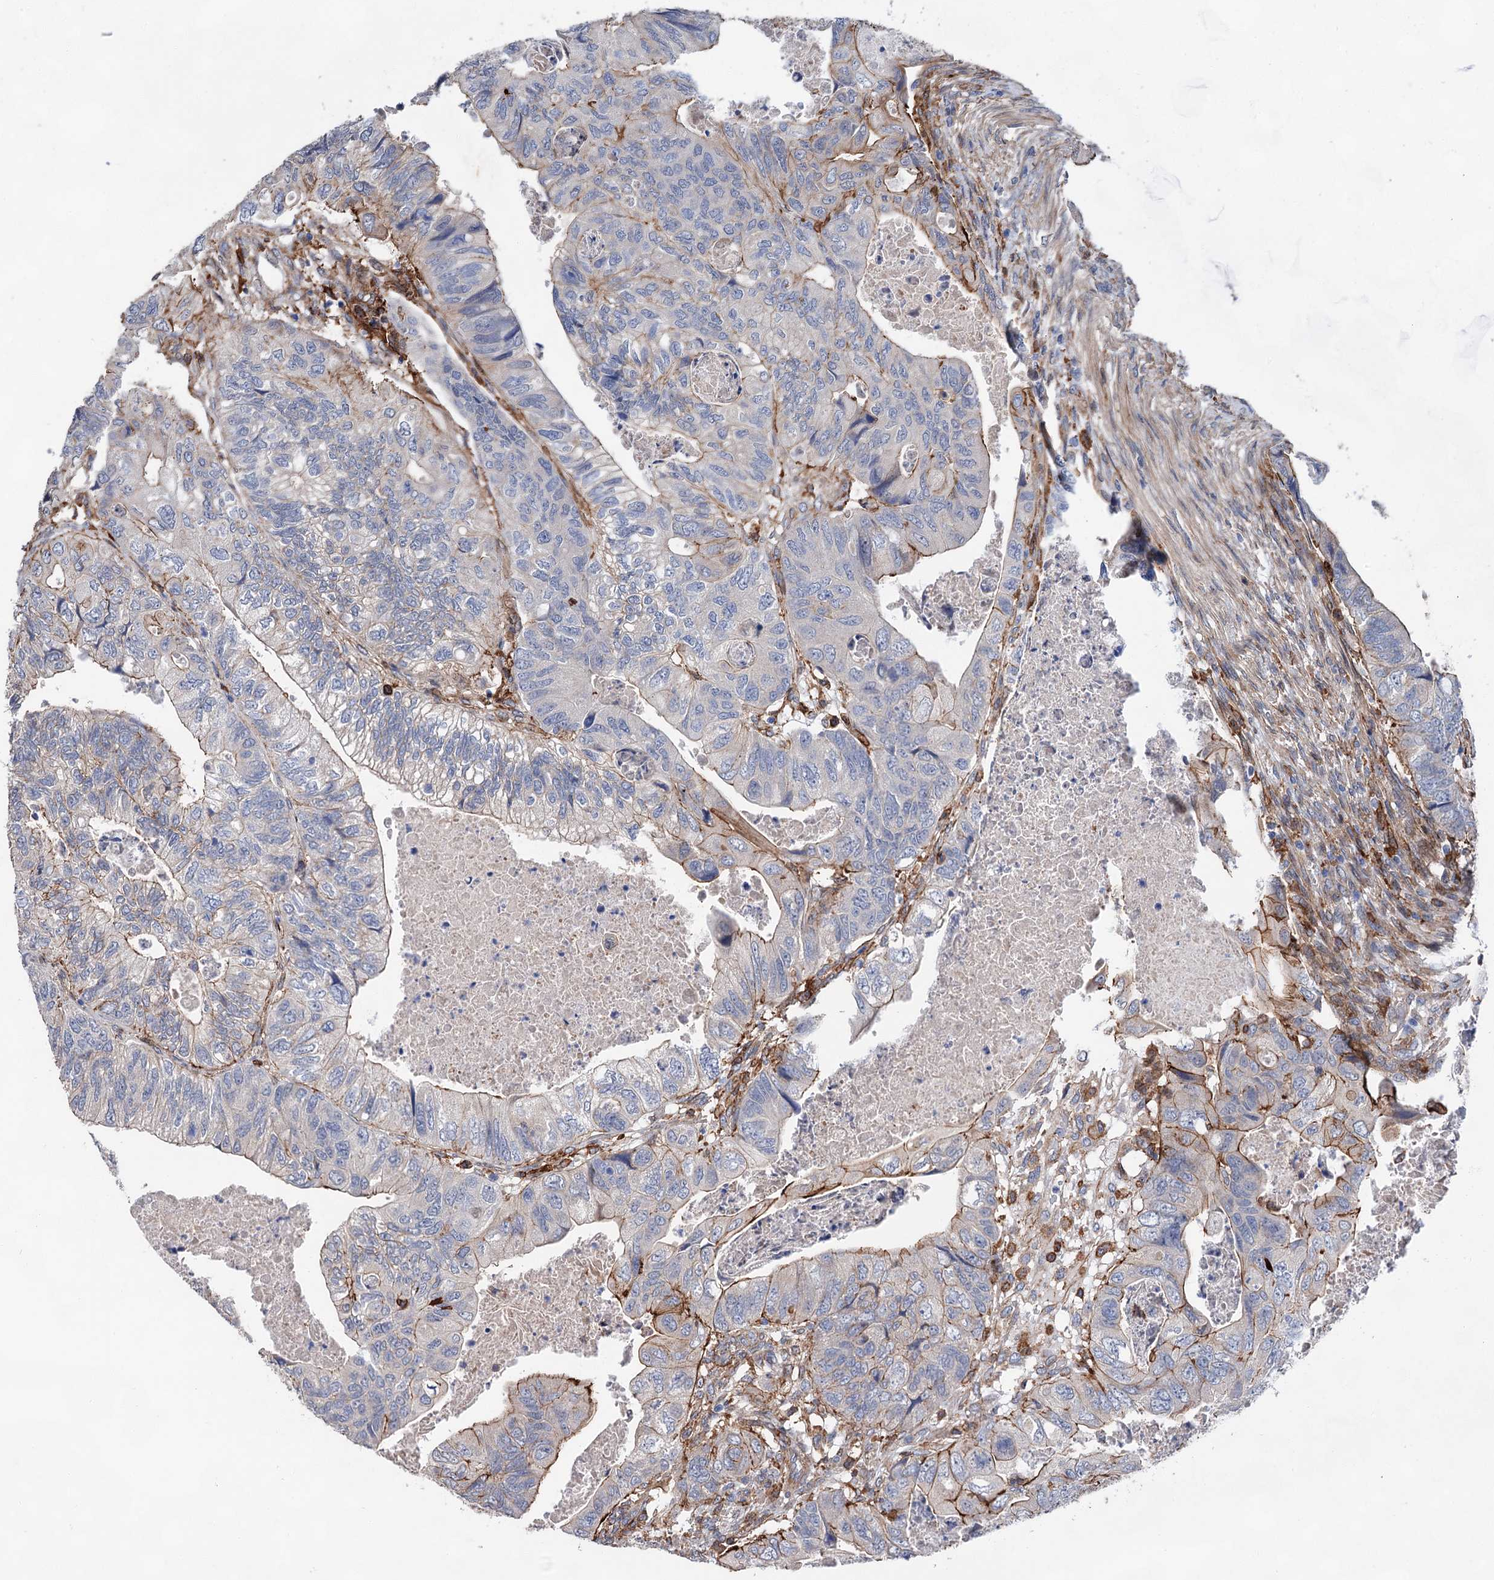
{"staining": {"intensity": "moderate", "quantity": "<25%", "location": "cytoplasmic/membranous"}, "tissue": "colorectal cancer", "cell_type": "Tumor cells", "image_type": "cancer", "snomed": [{"axis": "morphology", "description": "Adenocarcinoma, NOS"}, {"axis": "topography", "description": "Rectum"}], "caption": "Protein expression analysis of colorectal cancer (adenocarcinoma) reveals moderate cytoplasmic/membranous staining in about <25% of tumor cells.", "gene": "TMTC3", "patient": {"sex": "male", "age": 63}}